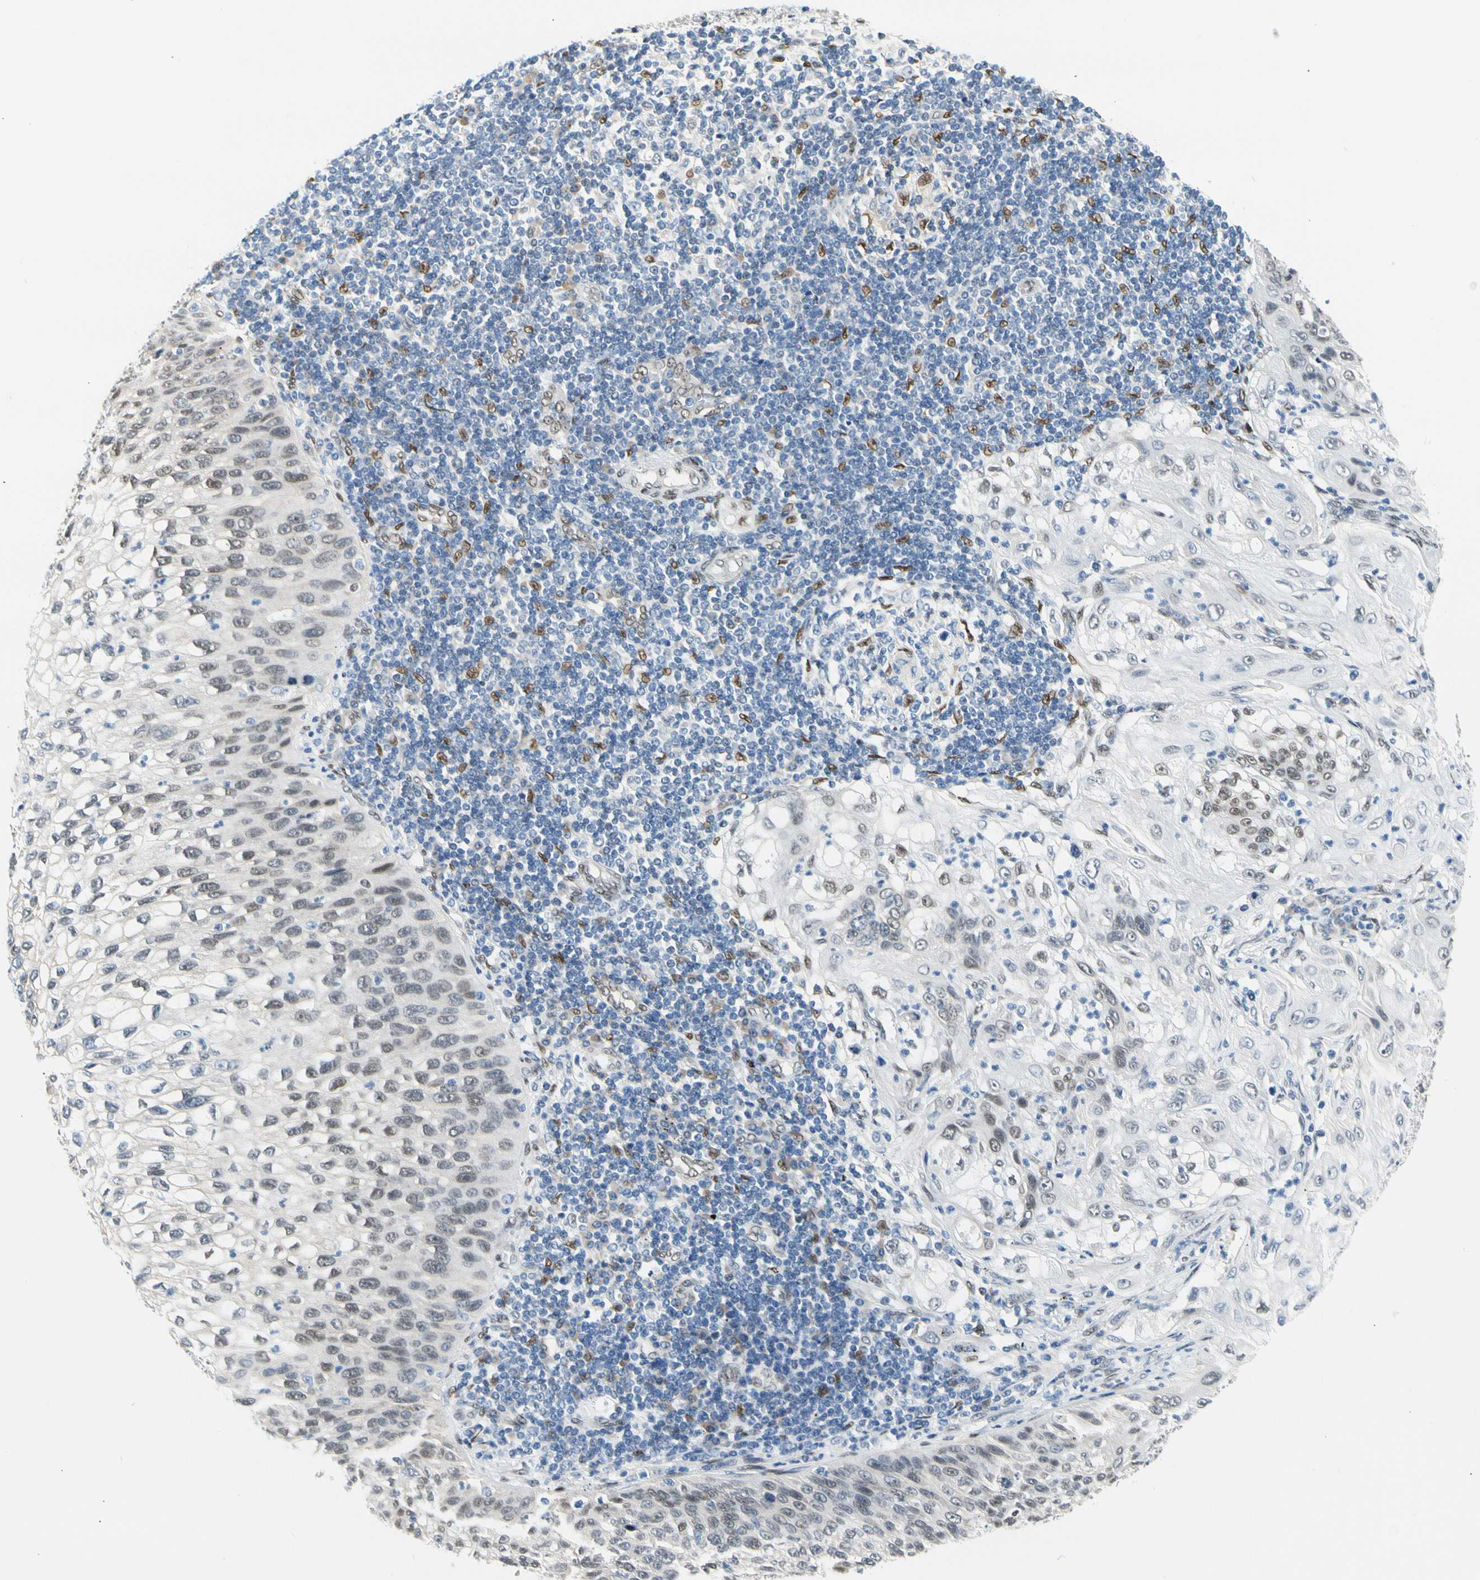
{"staining": {"intensity": "weak", "quantity": "25%-75%", "location": "nuclear"}, "tissue": "lung cancer", "cell_type": "Tumor cells", "image_type": "cancer", "snomed": [{"axis": "morphology", "description": "Inflammation, NOS"}, {"axis": "morphology", "description": "Squamous cell carcinoma, NOS"}, {"axis": "topography", "description": "Lymph node"}, {"axis": "topography", "description": "Soft tissue"}, {"axis": "topography", "description": "Lung"}], "caption": "DAB immunohistochemical staining of lung squamous cell carcinoma reveals weak nuclear protein staining in approximately 25%-75% of tumor cells. (DAB IHC with brightfield microscopy, high magnification).", "gene": "NFIA", "patient": {"sex": "male", "age": 66}}